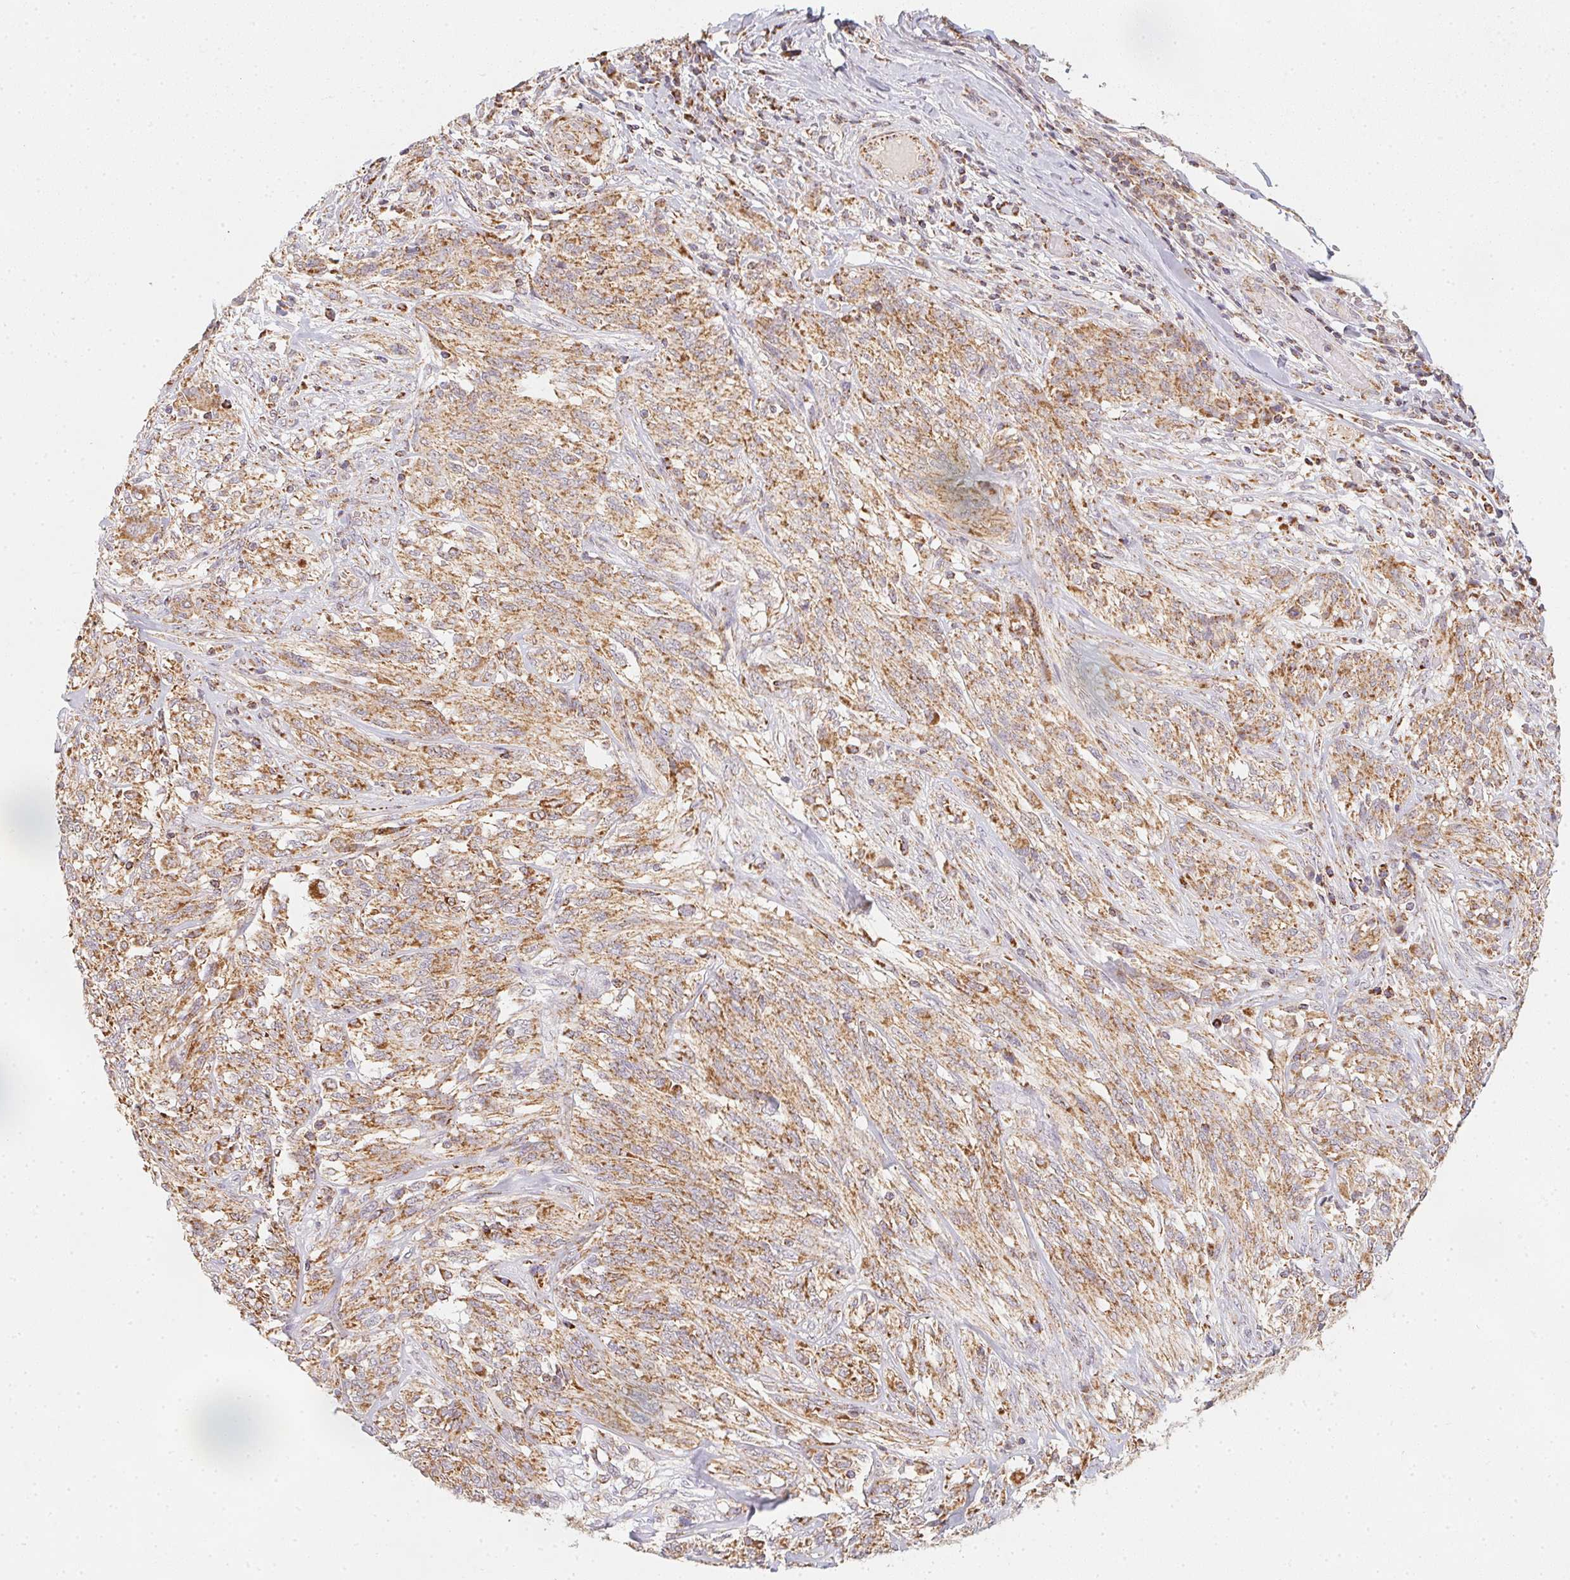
{"staining": {"intensity": "moderate", "quantity": ">75%", "location": "cytoplasmic/membranous"}, "tissue": "melanoma", "cell_type": "Tumor cells", "image_type": "cancer", "snomed": [{"axis": "morphology", "description": "Malignant melanoma, NOS"}, {"axis": "topography", "description": "Skin"}], "caption": "Immunohistochemistry (IHC) photomicrograph of neoplastic tissue: human melanoma stained using immunohistochemistry exhibits medium levels of moderate protein expression localized specifically in the cytoplasmic/membranous of tumor cells, appearing as a cytoplasmic/membranous brown color.", "gene": "NDUFS6", "patient": {"sex": "female", "age": 91}}